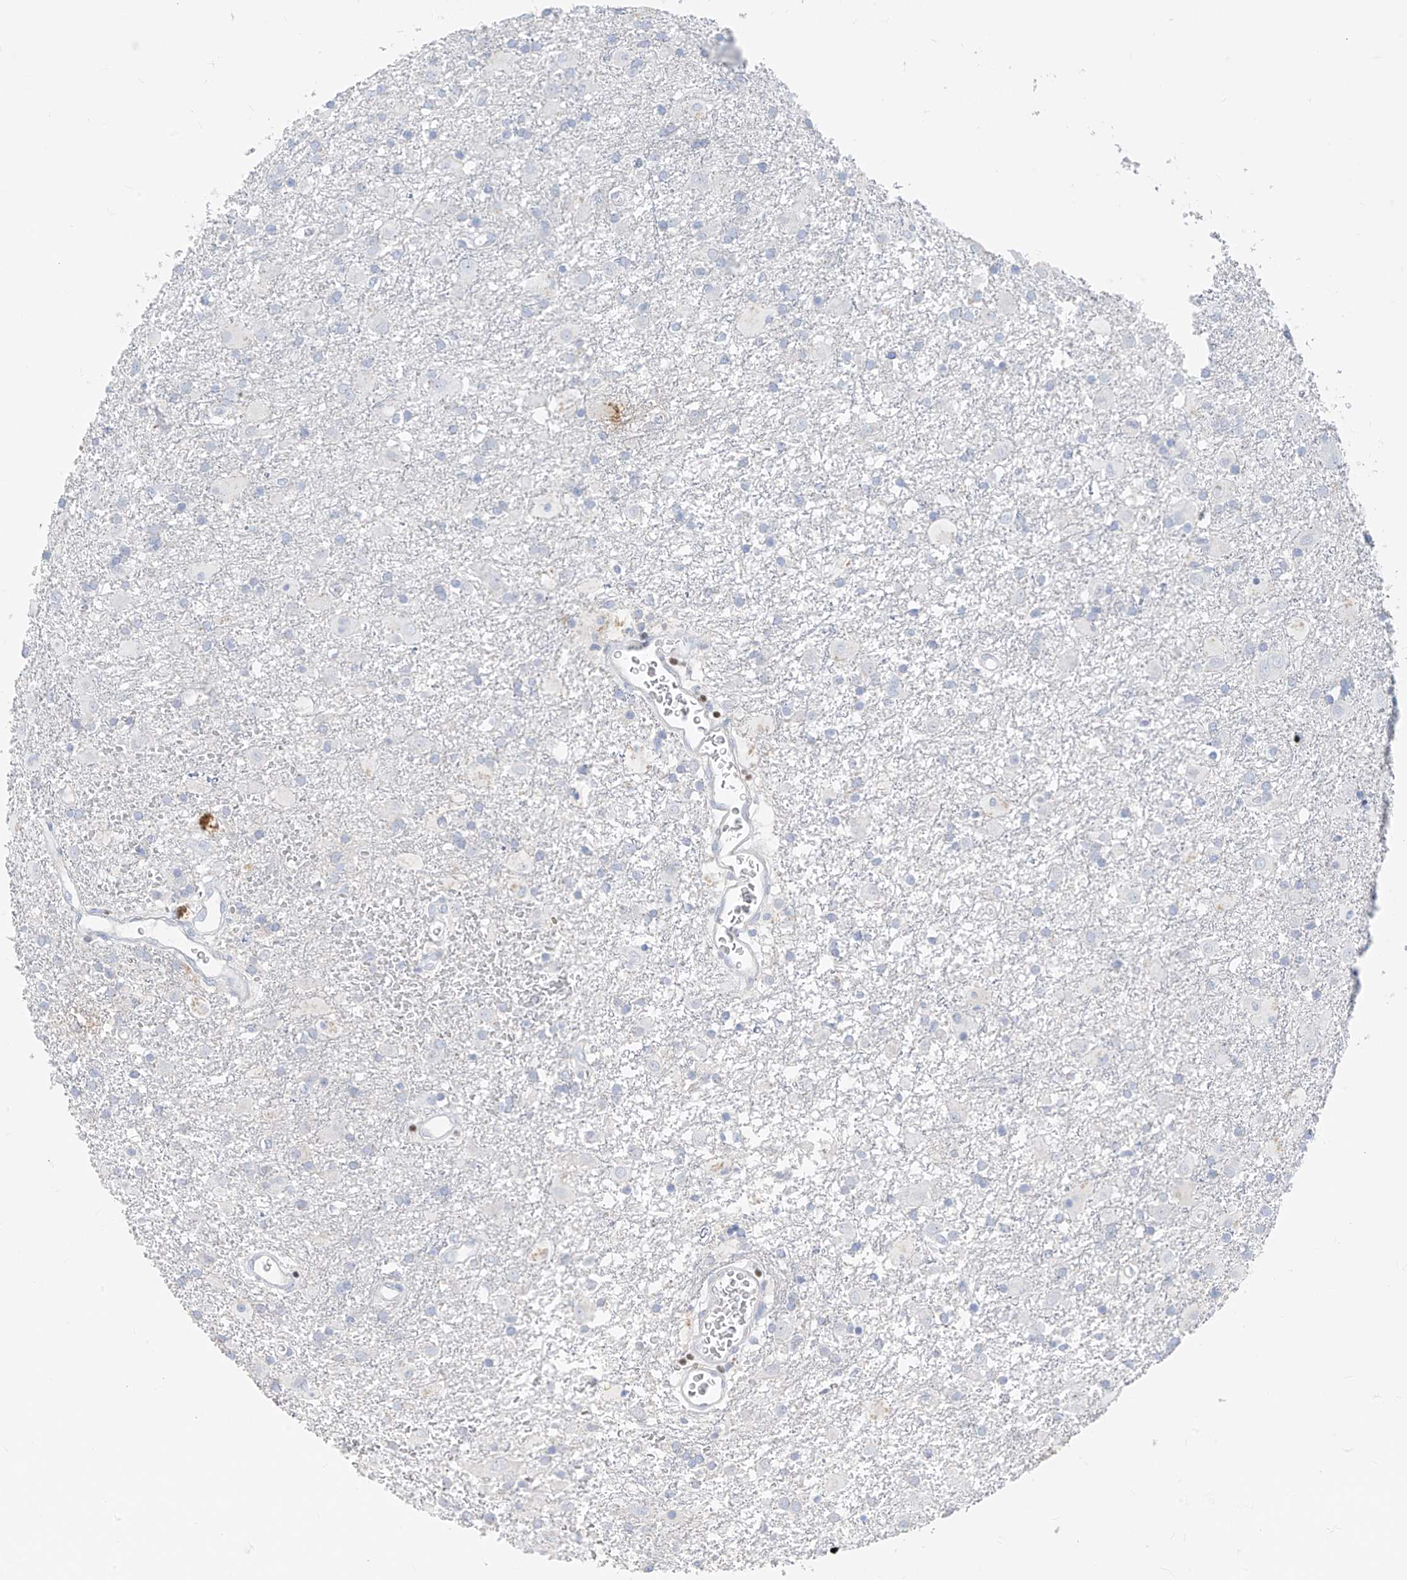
{"staining": {"intensity": "negative", "quantity": "none", "location": "none"}, "tissue": "glioma", "cell_type": "Tumor cells", "image_type": "cancer", "snomed": [{"axis": "morphology", "description": "Glioma, malignant, Low grade"}, {"axis": "topography", "description": "Brain"}], "caption": "An image of malignant glioma (low-grade) stained for a protein shows no brown staining in tumor cells.", "gene": "TBX21", "patient": {"sex": "male", "age": 65}}